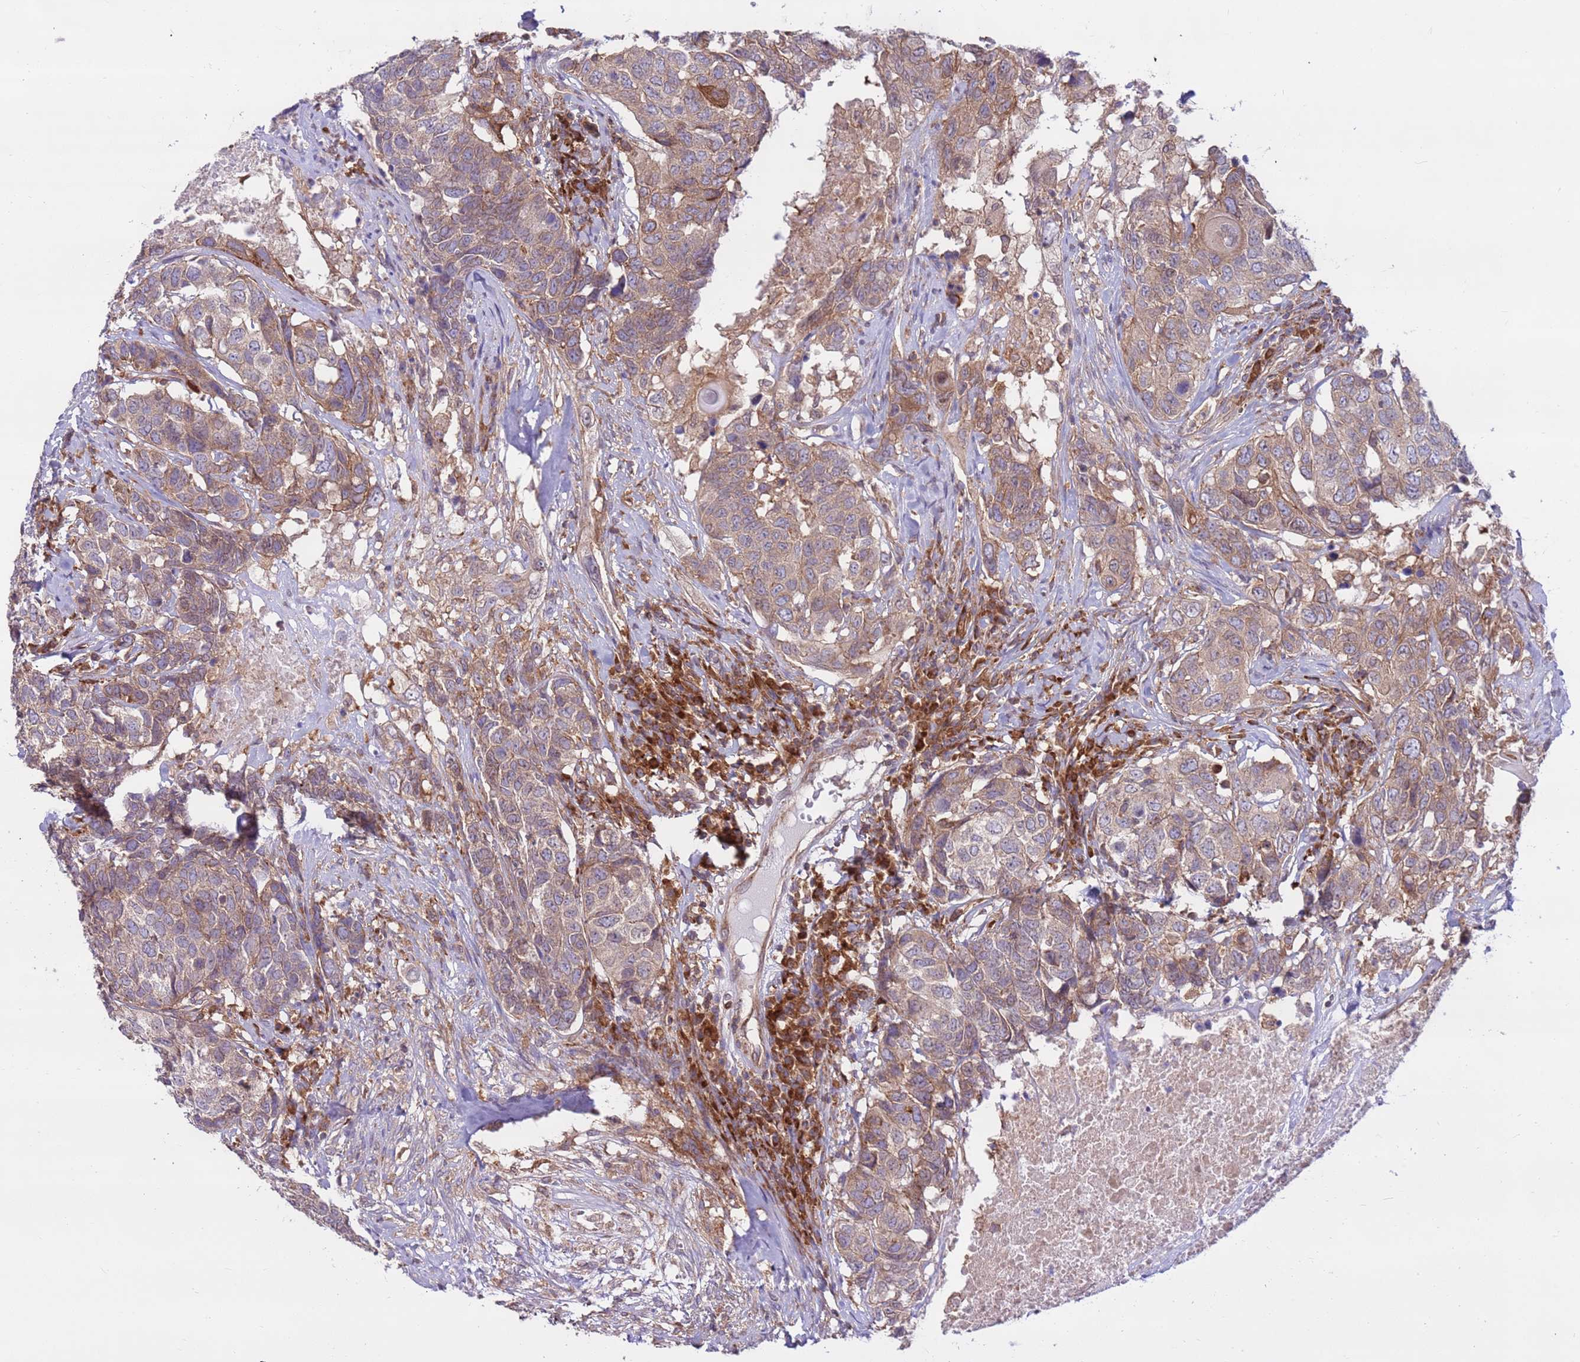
{"staining": {"intensity": "moderate", "quantity": ">75%", "location": "cytoplasmic/membranous"}, "tissue": "head and neck cancer", "cell_type": "Tumor cells", "image_type": "cancer", "snomed": [{"axis": "morphology", "description": "Squamous cell carcinoma, NOS"}, {"axis": "topography", "description": "Head-Neck"}], "caption": "Head and neck cancer was stained to show a protein in brown. There is medium levels of moderate cytoplasmic/membranous expression in about >75% of tumor cells.", "gene": "DDX19B", "patient": {"sex": "male", "age": 66}}